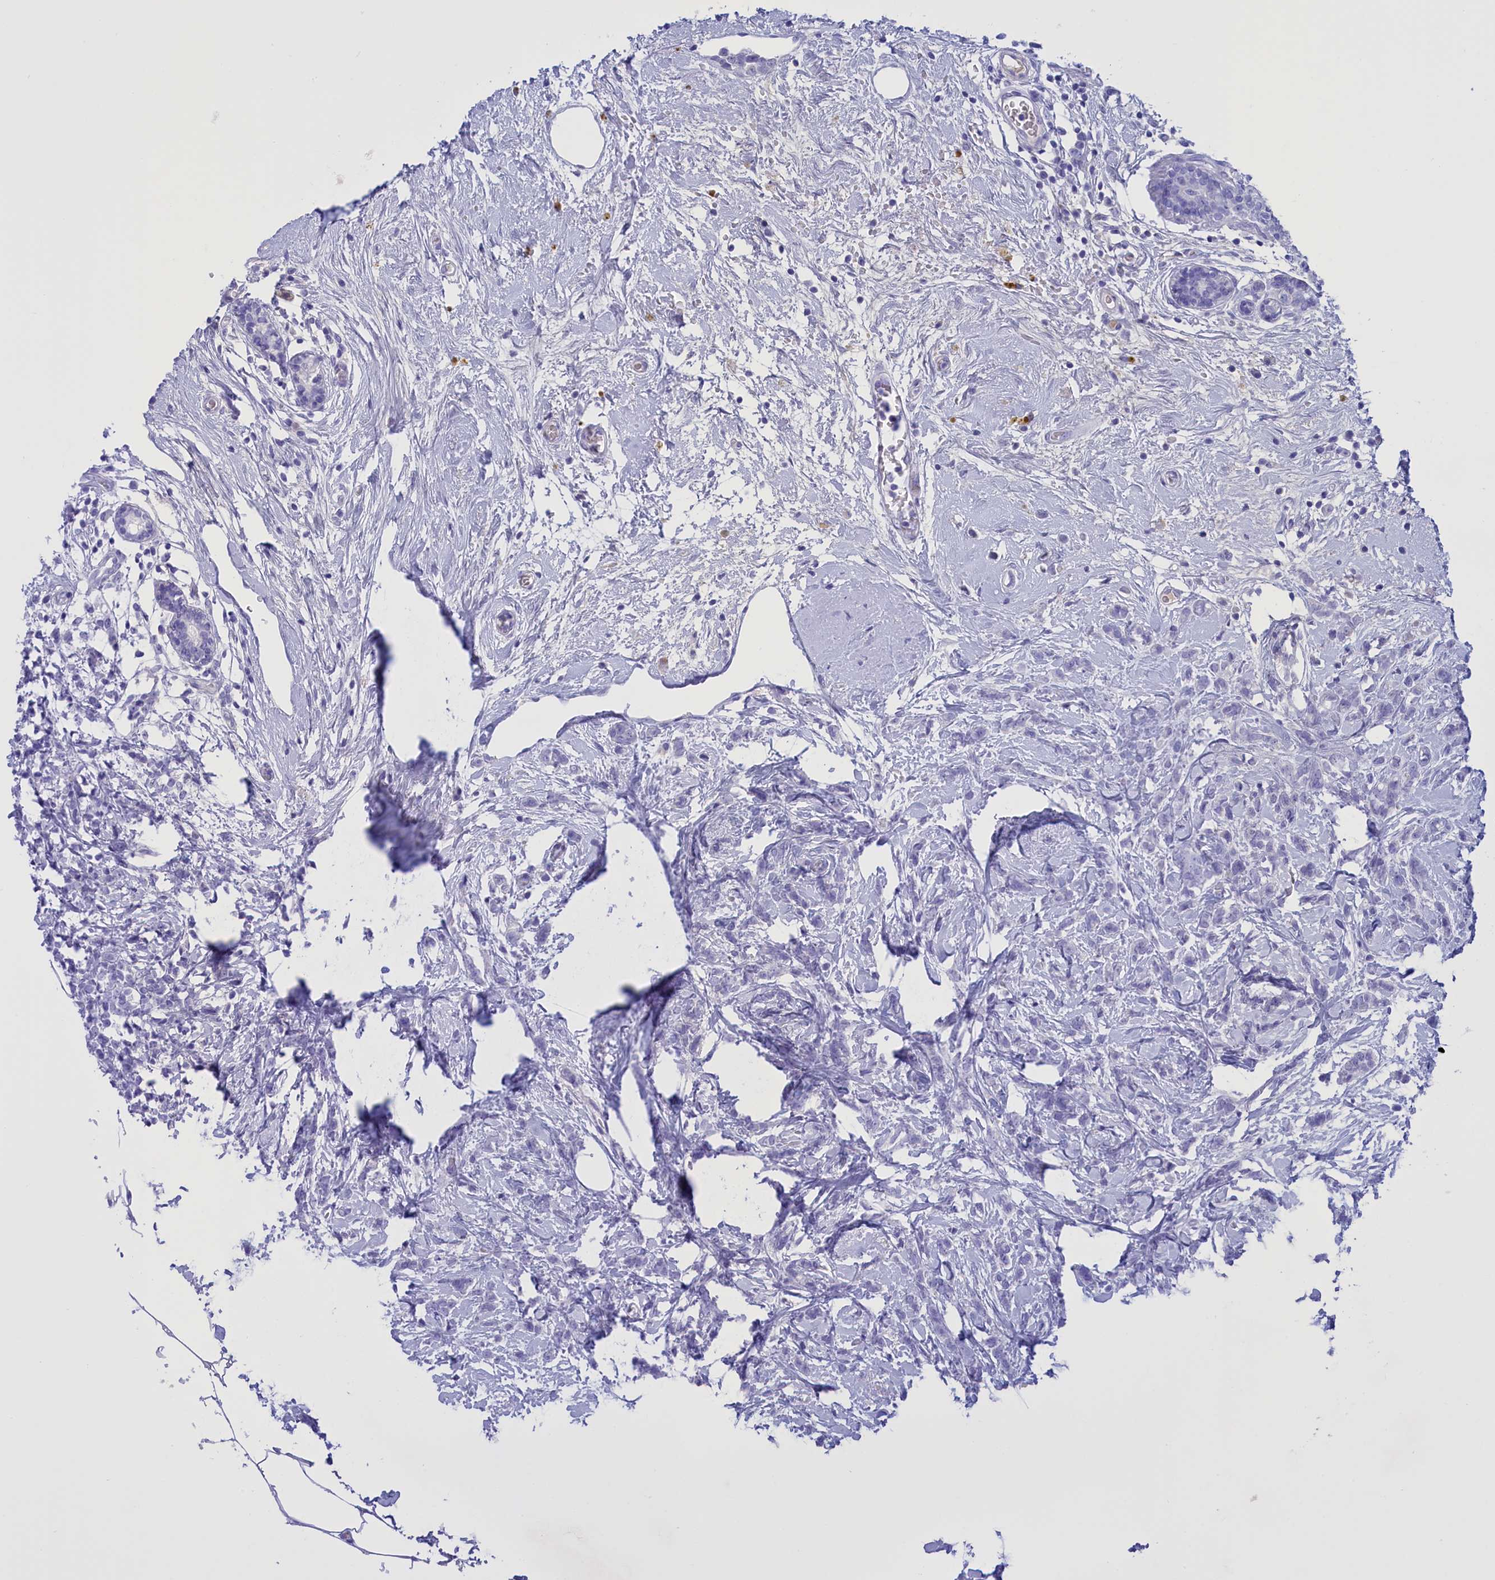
{"staining": {"intensity": "negative", "quantity": "none", "location": "none"}, "tissue": "breast cancer", "cell_type": "Tumor cells", "image_type": "cancer", "snomed": [{"axis": "morphology", "description": "Lobular carcinoma"}, {"axis": "topography", "description": "Breast"}], "caption": "This is an immunohistochemistry histopathology image of breast cancer (lobular carcinoma). There is no expression in tumor cells.", "gene": "PROK2", "patient": {"sex": "female", "age": 58}}